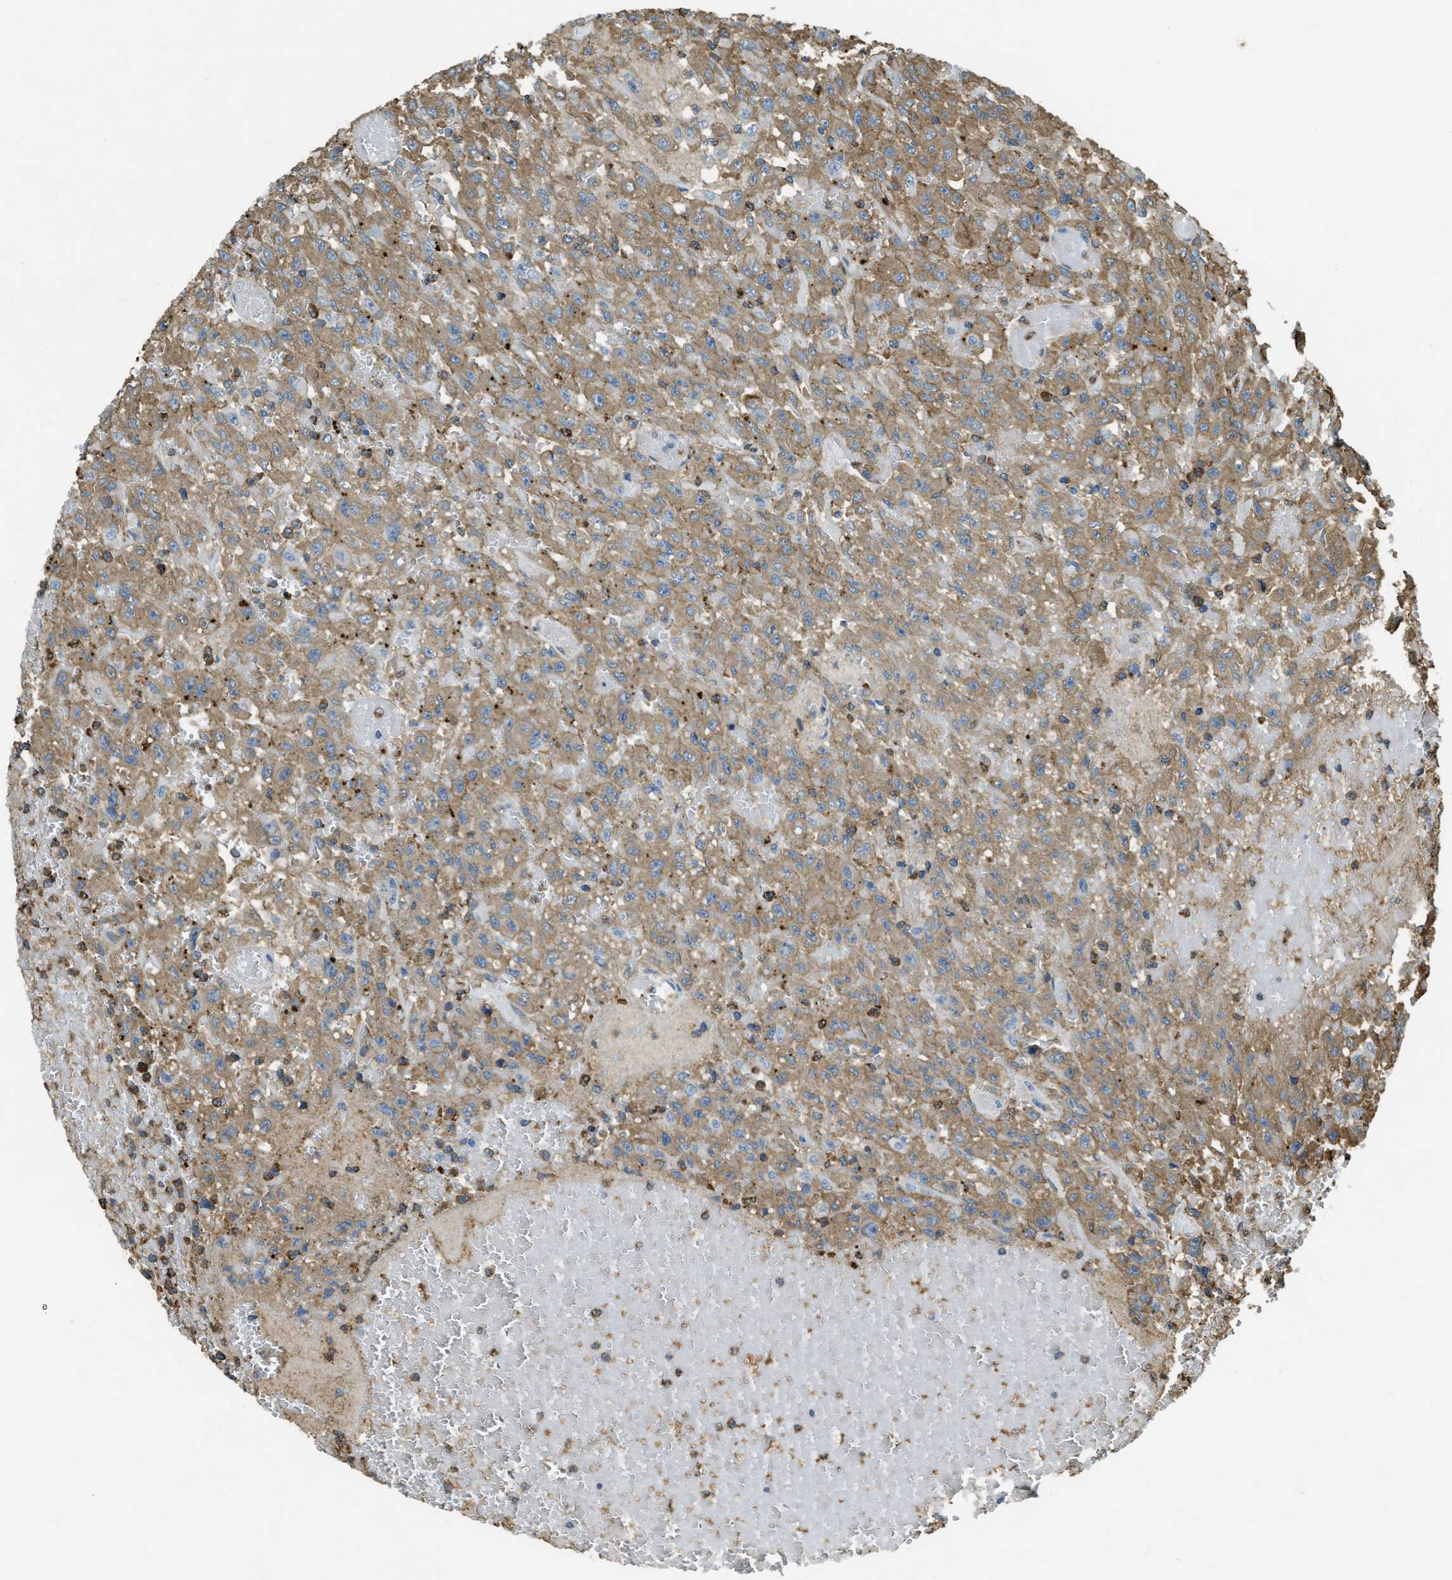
{"staining": {"intensity": "moderate", "quantity": ">75%", "location": "cytoplasmic/membranous"}, "tissue": "urothelial cancer", "cell_type": "Tumor cells", "image_type": "cancer", "snomed": [{"axis": "morphology", "description": "Urothelial carcinoma, High grade"}, {"axis": "topography", "description": "Urinary bladder"}], "caption": "An image of human urothelial cancer stained for a protein displays moderate cytoplasmic/membranous brown staining in tumor cells.", "gene": "PRTN3", "patient": {"sex": "male", "age": 46}}